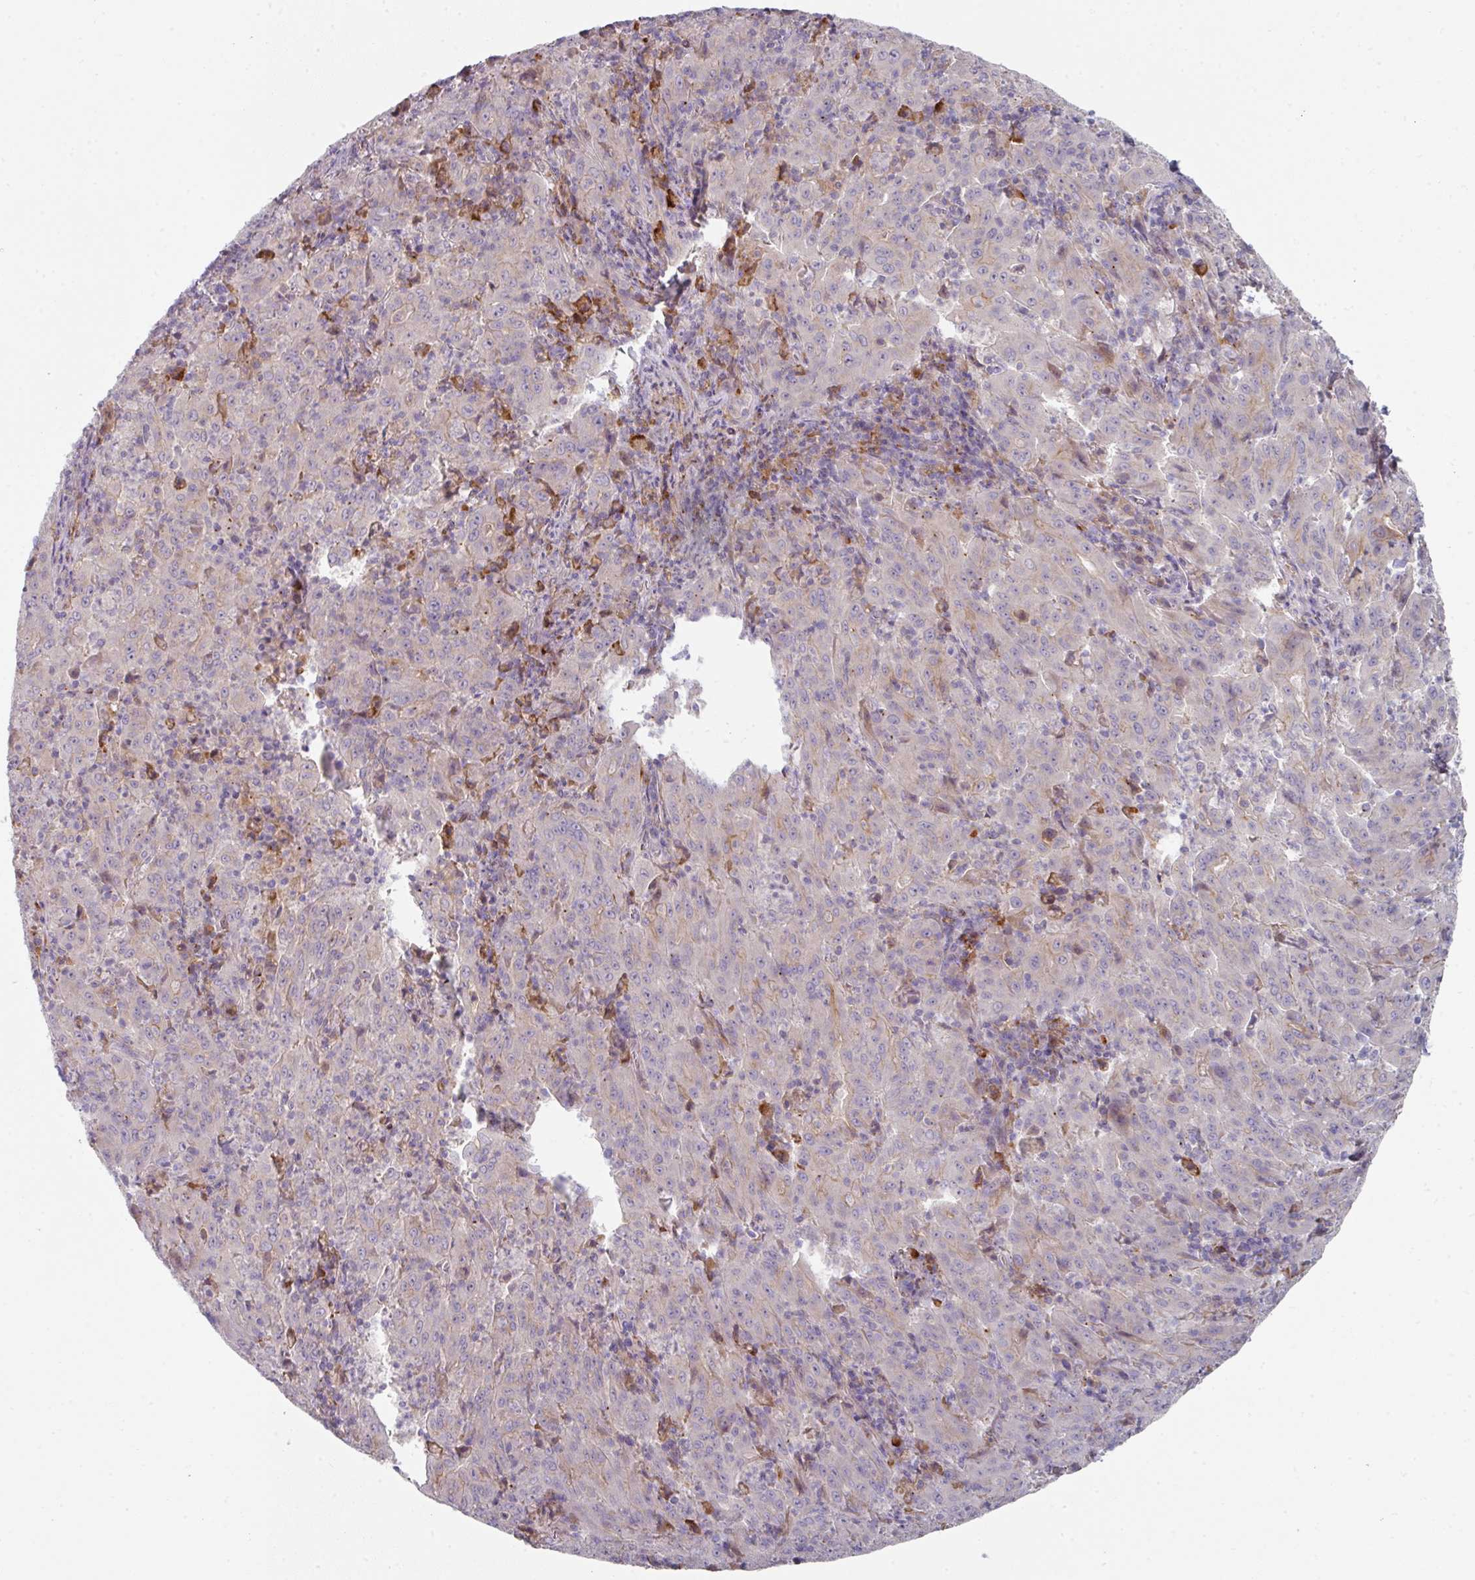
{"staining": {"intensity": "negative", "quantity": "none", "location": "none"}, "tissue": "pancreatic cancer", "cell_type": "Tumor cells", "image_type": "cancer", "snomed": [{"axis": "morphology", "description": "Adenocarcinoma, NOS"}, {"axis": "topography", "description": "Pancreas"}], "caption": "Immunohistochemistry micrograph of neoplastic tissue: adenocarcinoma (pancreatic) stained with DAB reveals no significant protein staining in tumor cells. (DAB immunohistochemistry (IHC) visualized using brightfield microscopy, high magnification).", "gene": "WSB2", "patient": {"sex": "male", "age": 63}}